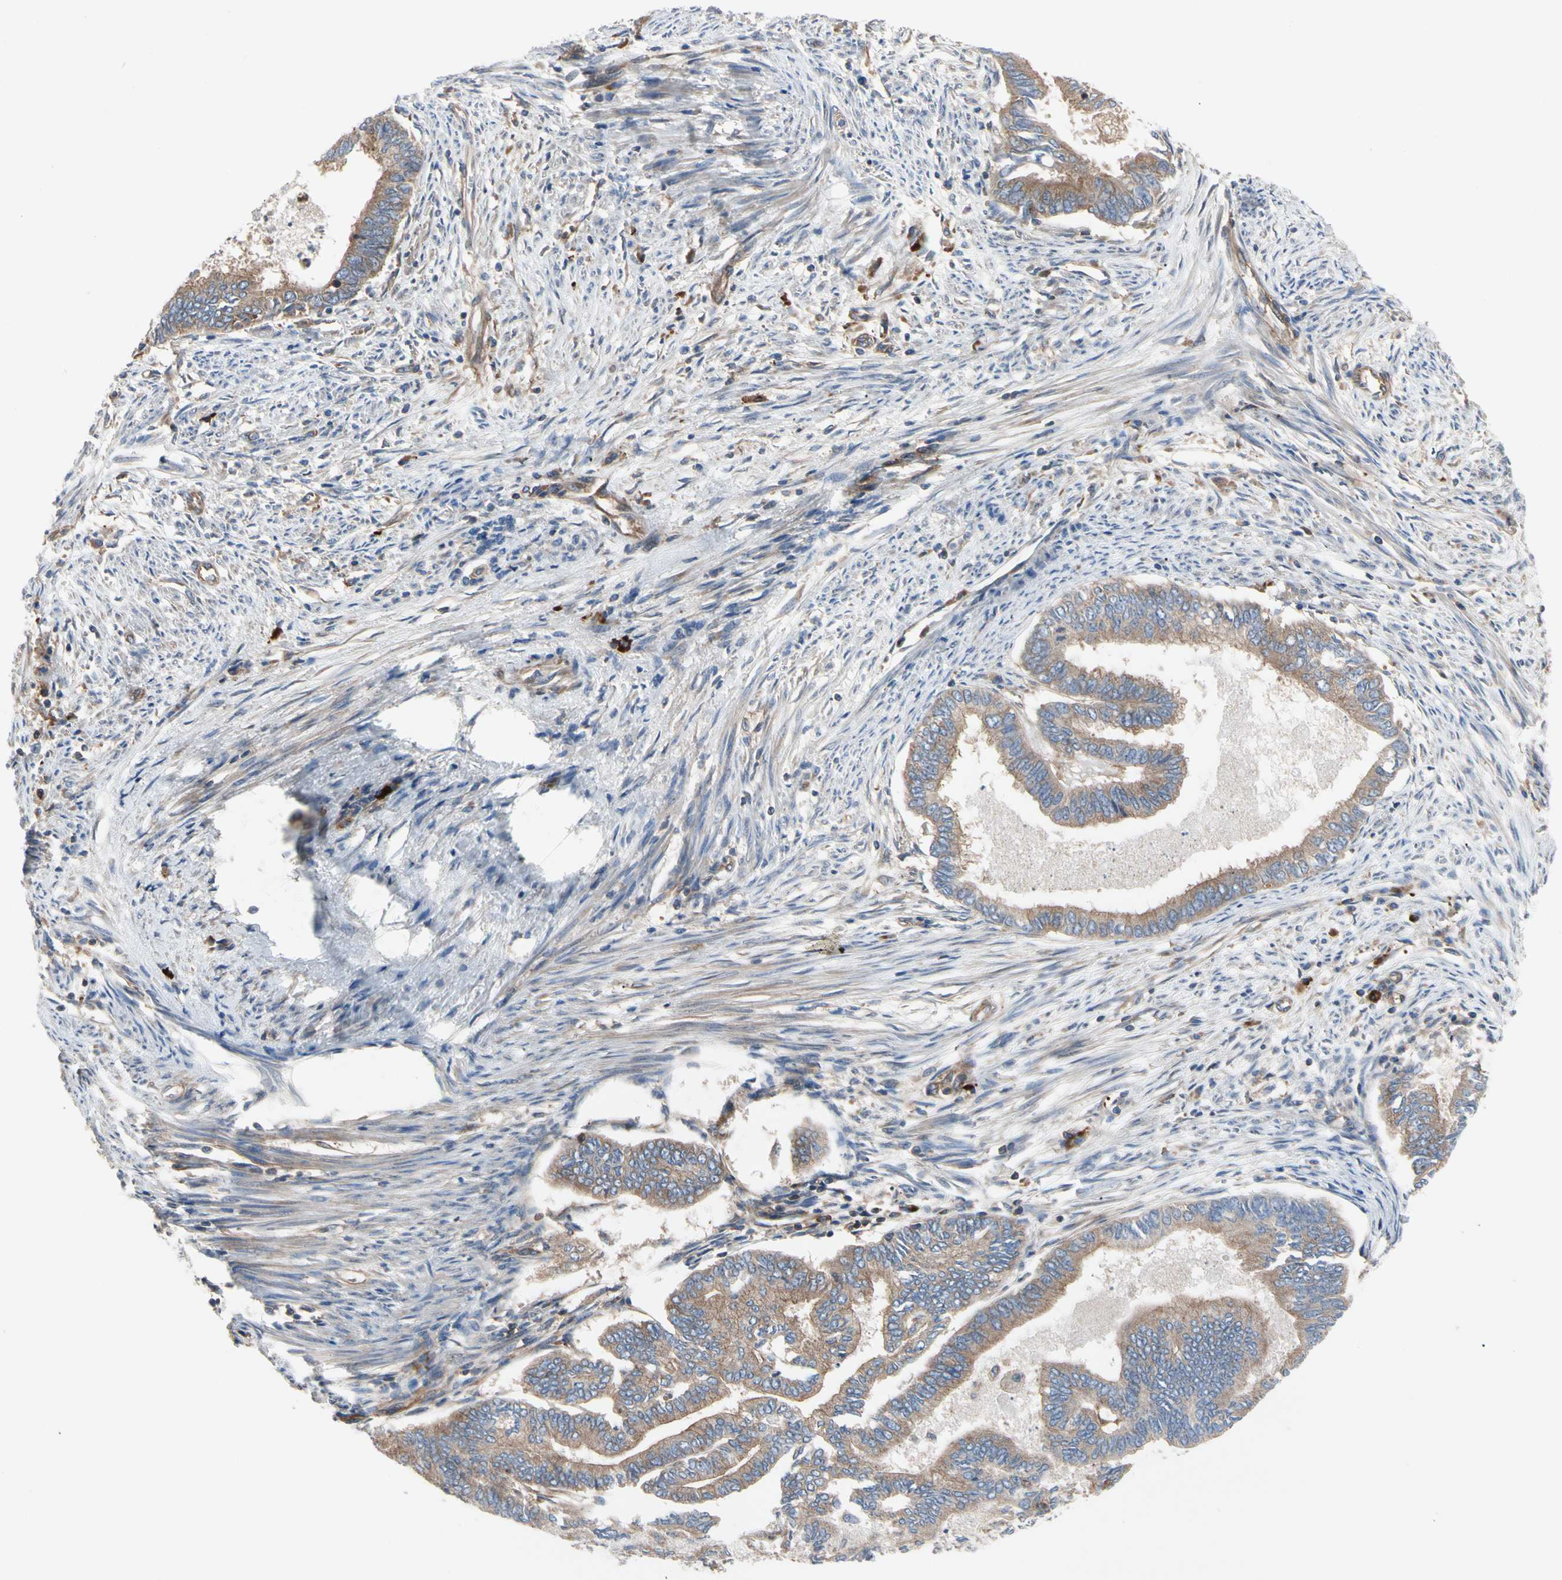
{"staining": {"intensity": "weak", "quantity": "25%-75%", "location": "cytoplasmic/membranous"}, "tissue": "endometrial cancer", "cell_type": "Tumor cells", "image_type": "cancer", "snomed": [{"axis": "morphology", "description": "Adenocarcinoma, NOS"}, {"axis": "topography", "description": "Endometrium"}], "caption": "Tumor cells show low levels of weak cytoplasmic/membranous positivity in approximately 25%-75% of cells in adenocarcinoma (endometrial).", "gene": "ROCK1", "patient": {"sex": "female", "age": 86}}